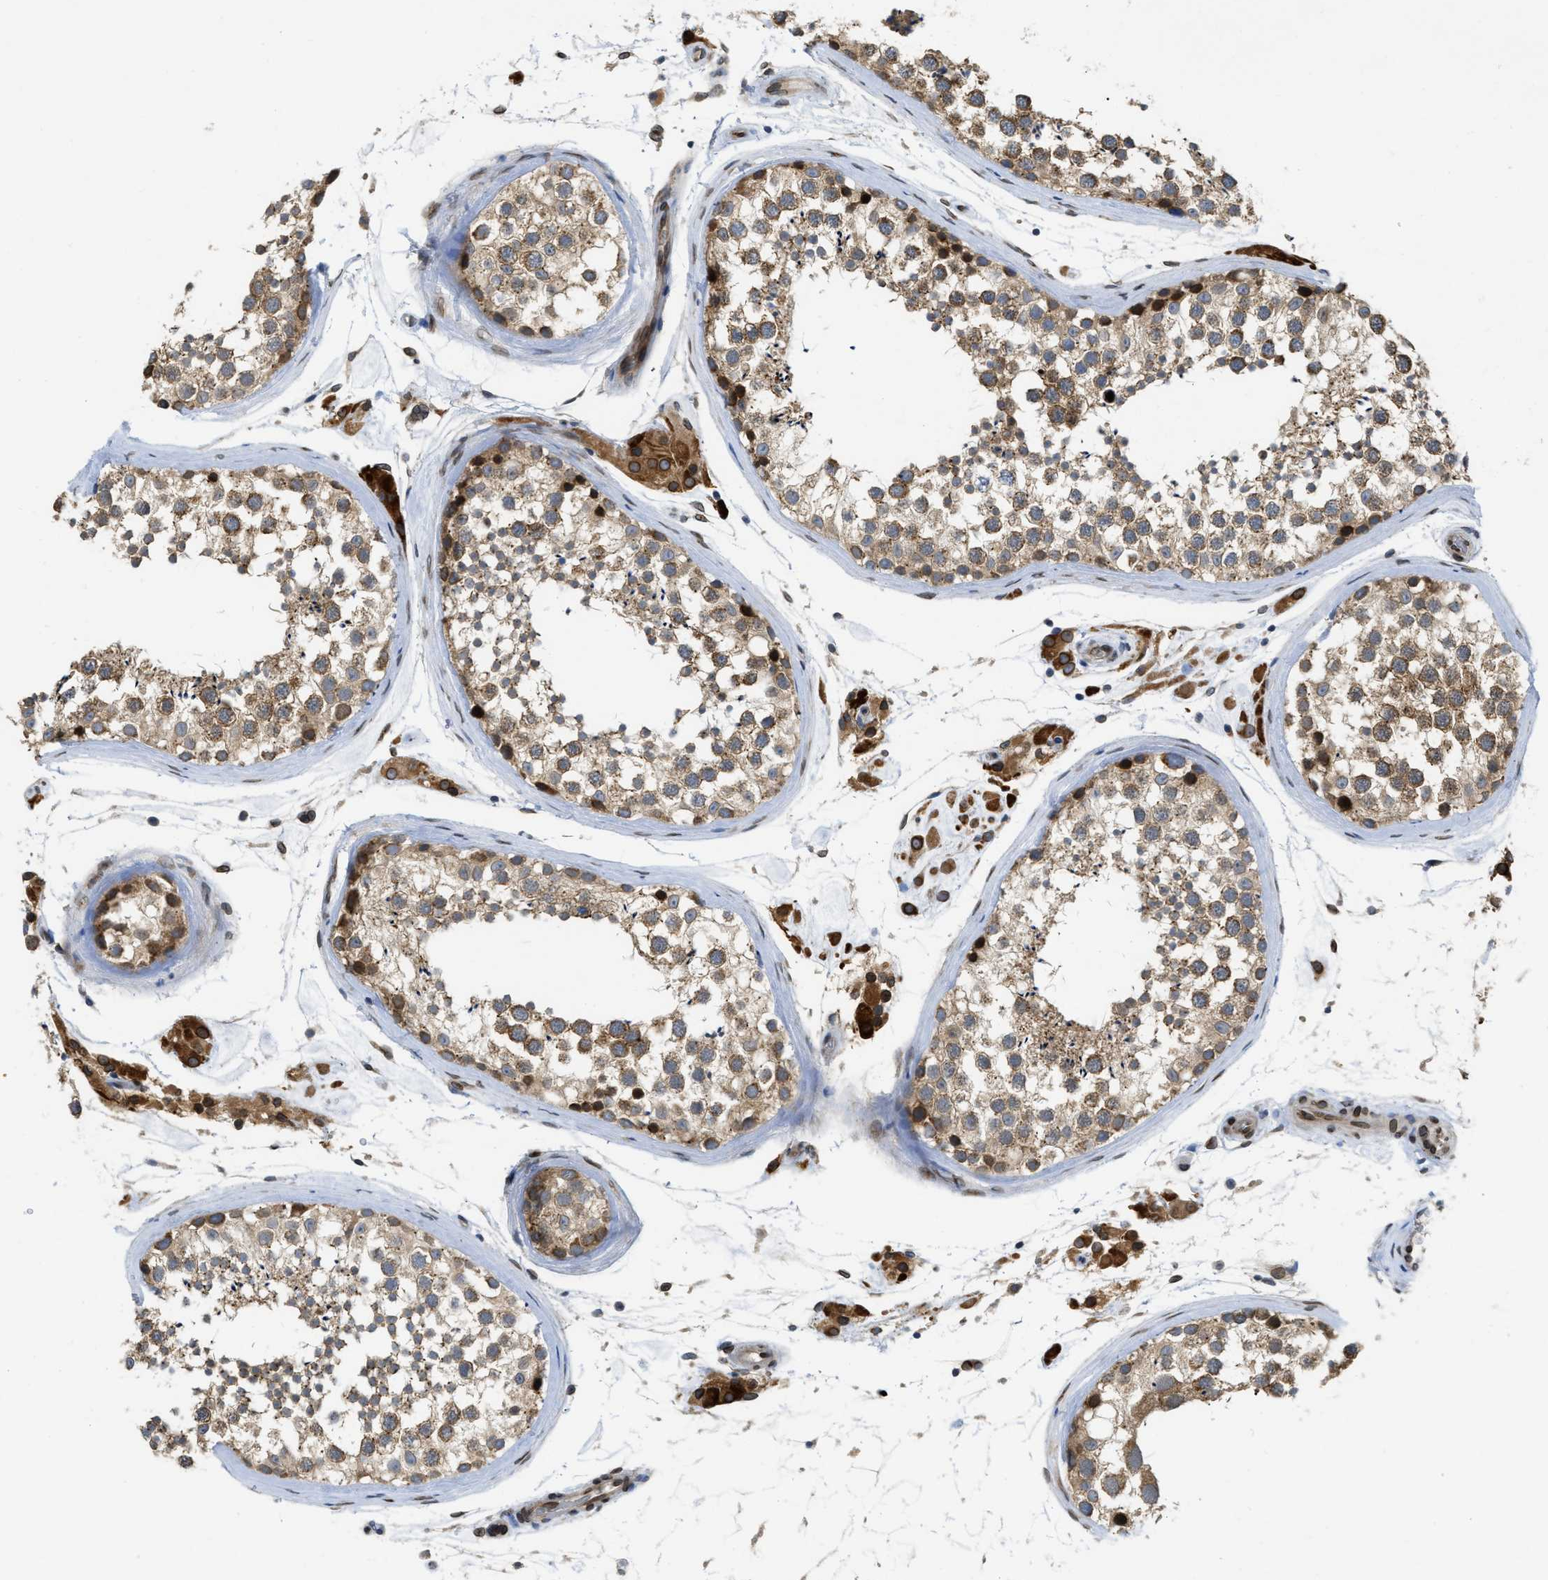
{"staining": {"intensity": "moderate", "quantity": ">75%", "location": "cytoplasmic/membranous"}, "tissue": "testis", "cell_type": "Cells in seminiferous ducts", "image_type": "normal", "snomed": [{"axis": "morphology", "description": "Normal tissue, NOS"}, {"axis": "topography", "description": "Testis"}], "caption": "A micrograph showing moderate cytoplasmic/membranous staining in approximately >75% of cells in seminiferous ducts in unremarkable testis, as visualized by brown immunohistochemical staining.", "gene": "EIF2AK3", "patient": {"sex": "male", "age": 46}}